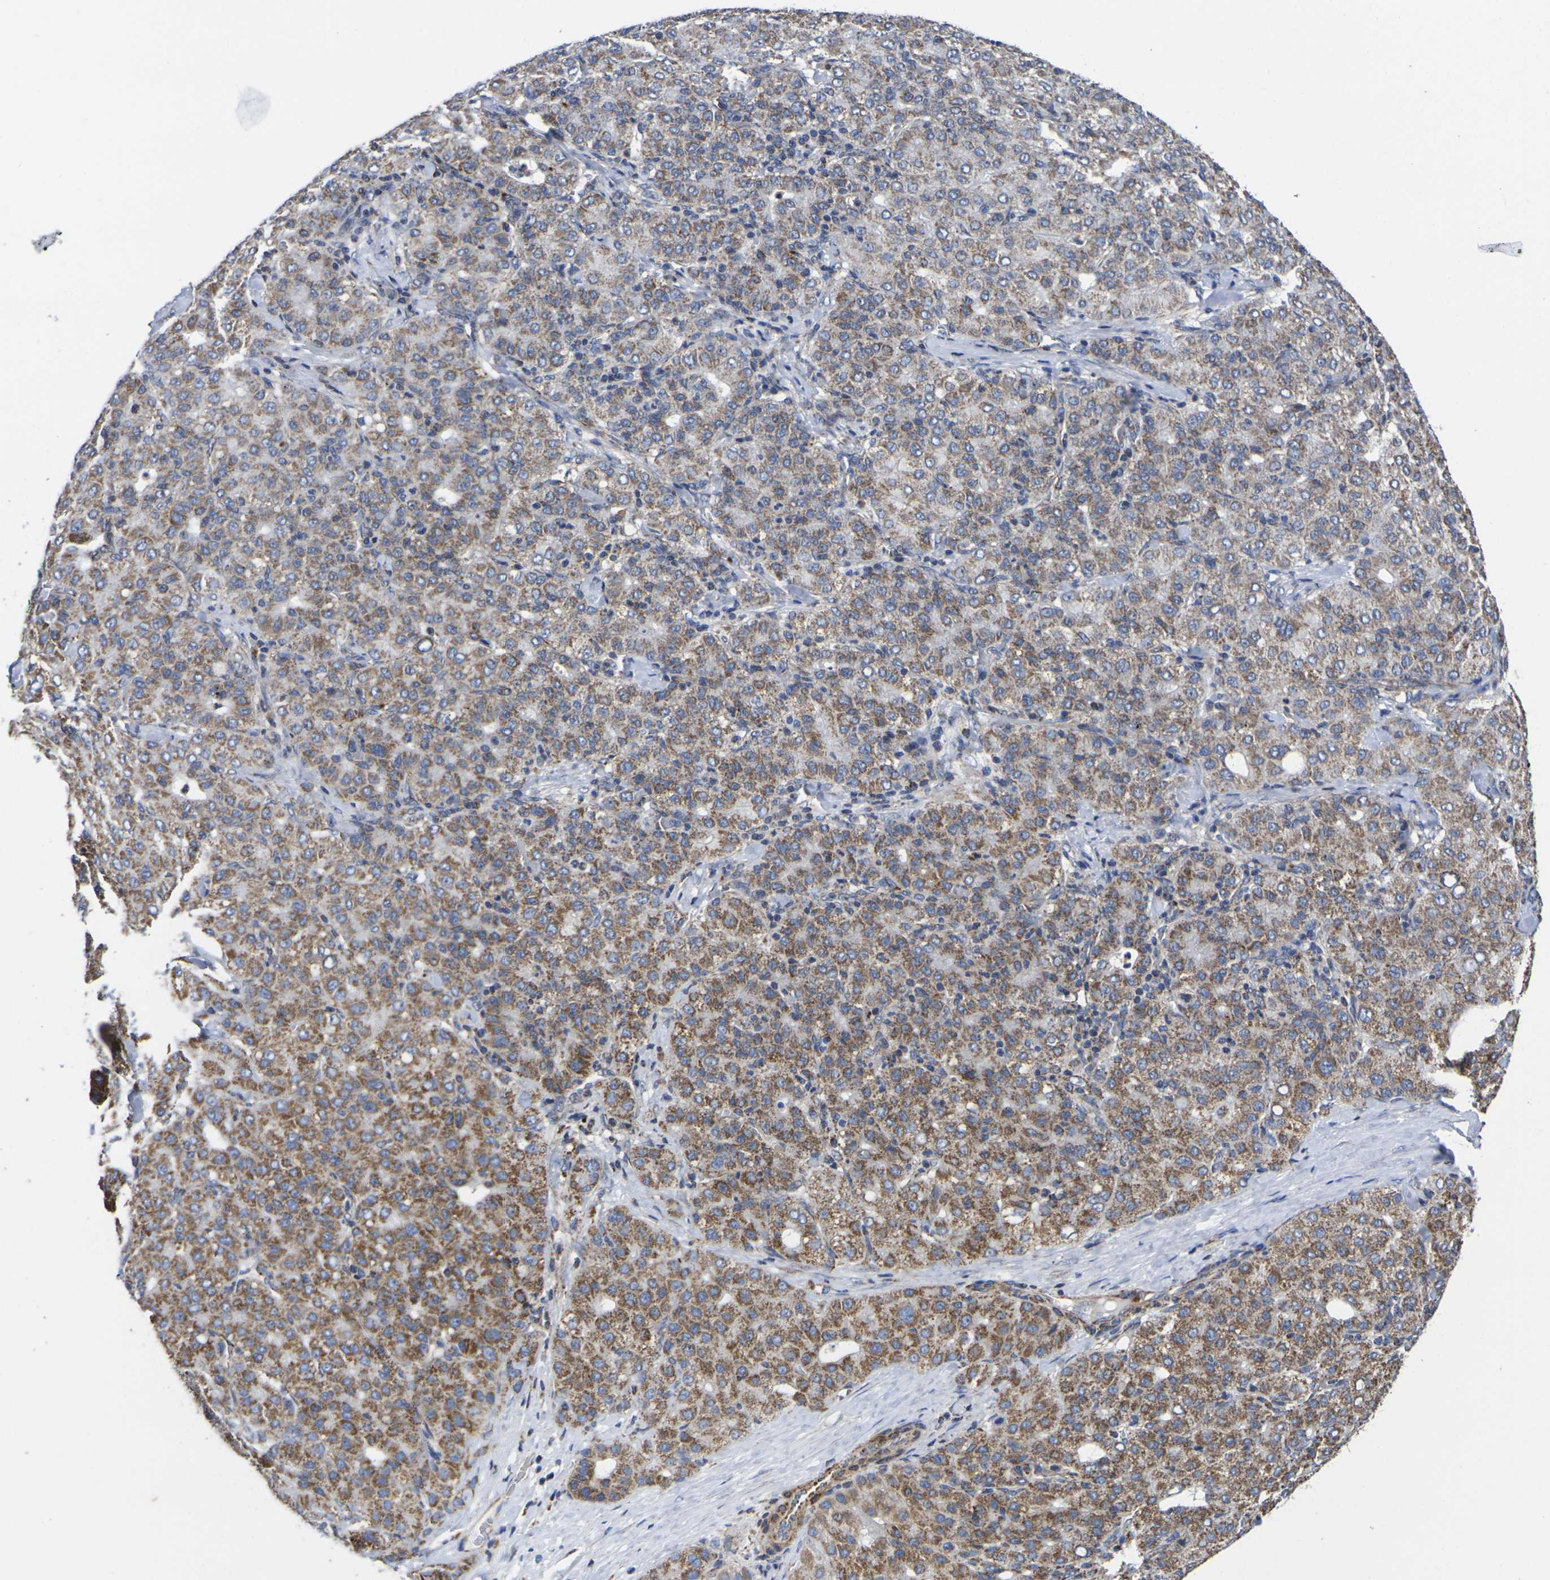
{"staining": {"intensity": "moderate", "quantity": "25%-75%", "location": "cytoplasmic/membranous"}, "tissue": "liver cancer", "cell_type": "Tumor cells", "image_type": "cancer", "snomed": [{"axis": "morphology", "description": "Carcinoma, Hepatocellular, NOS"}, {"axis": "topography", "description": "Liver"}], "caption": "Protein expression by immunohistochemistry displays moderate cytoplasmic/membranous expression in approximately 25%-75% of tumor cells in liver hepatocellular carcinoma. (Stains: DAB (3,3'-diaminobenzidine) in brown, nuclei in blue, Microscopy: brightfield microscopy at high magnification).", "gene": "P2RY11", "patient": {"sex": "male", "age": 65}}